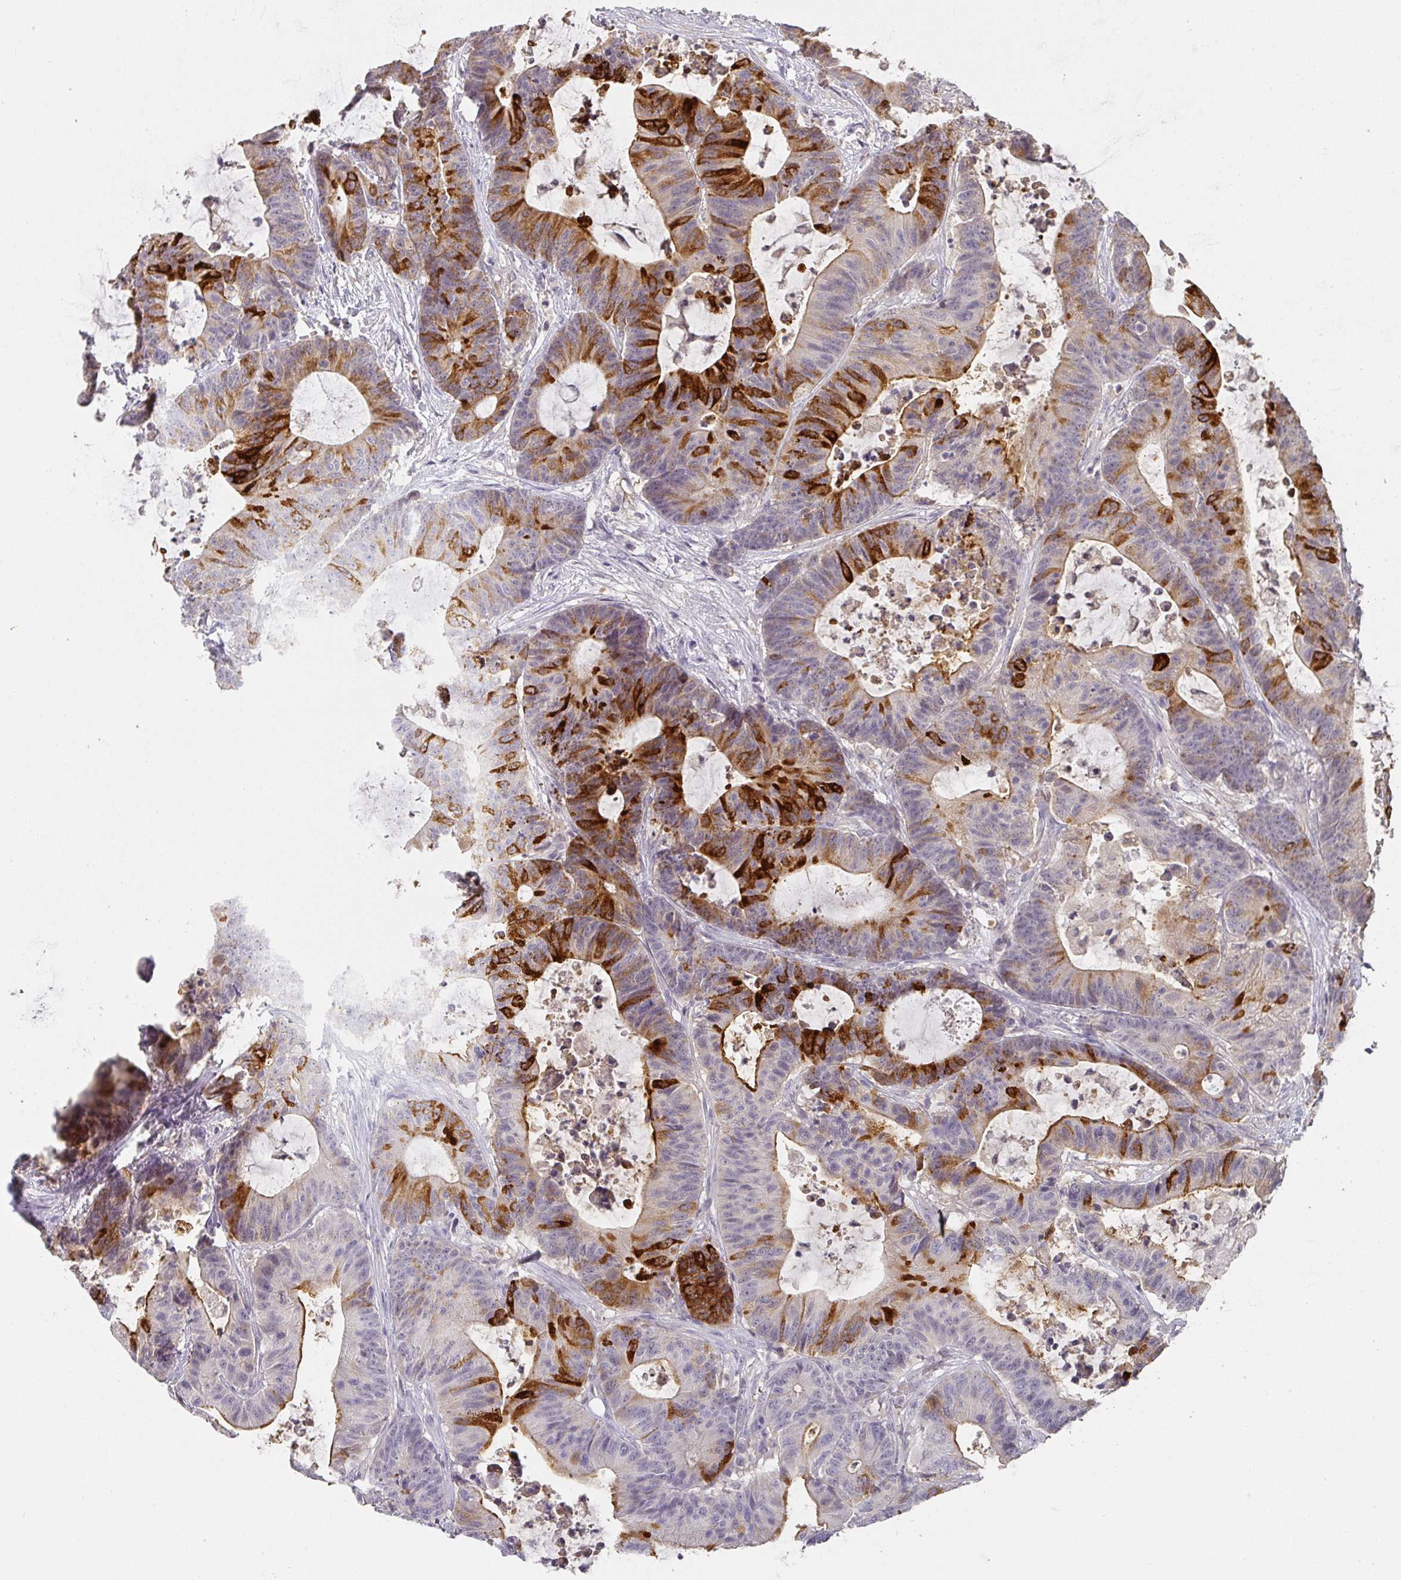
{"staining": {"intensity": "strong", "quantity": "25%-75%", "location": "cytoplasmic/membranous"}, "tissue": "colorectal cancer", "cell_type": "Tumor cells", "image_type": "cancer", "snomed": [{"axis": "morphology", "description": "Adenocarcinoma, NOS"}, {"axis": "topography", "description": "Colon"}], "caption": "Colorectal adenocarcinoma stained for a protein (brown) exhibits strong cytoplasmic/membranous positive positivity in approximately 25%-75% of tumor cells.", "gene": "FOXN4", "patient": {"sex": "female", "age": 84}}